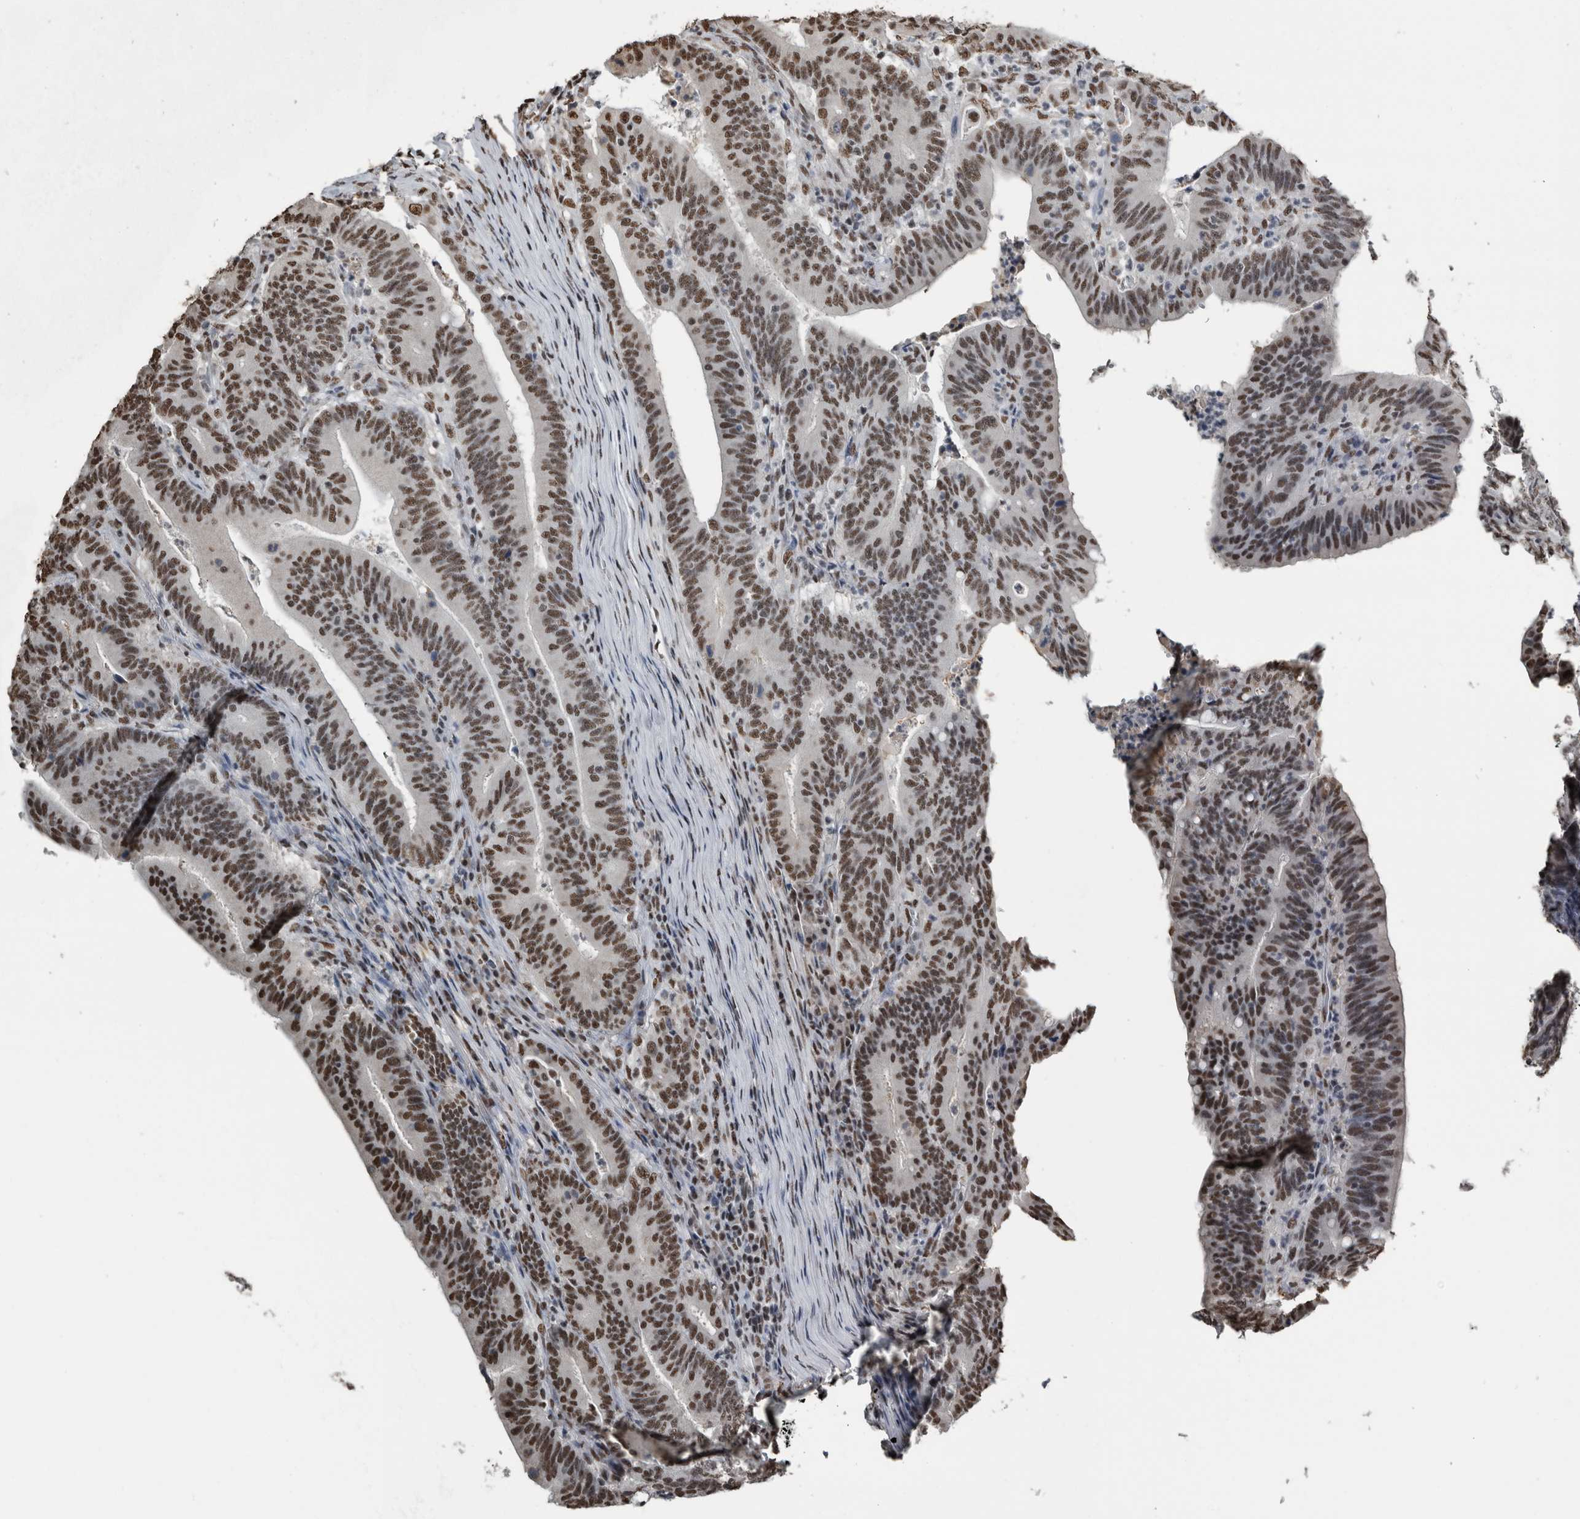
{"staining": {"intensity": "strong", "quantity": ">75%", "location": "nuclear"}, "tissue": "colorectal cancer", "cell_type": "Tumor cells", "image_type": "cancer", "snomed": [{"axis": "morphology", "description": "Adenocarcinoma, NOS"}, {"axis": "topography", "description": "Colon"}], "caption": "A high amount of strong nuclear expression is identified in approximately >75% of tumor cells in colorectal cancer (adenocarcinoma) tissue.", "gene": "TGS1", "patient": {"sex": "female", "age": 66}}